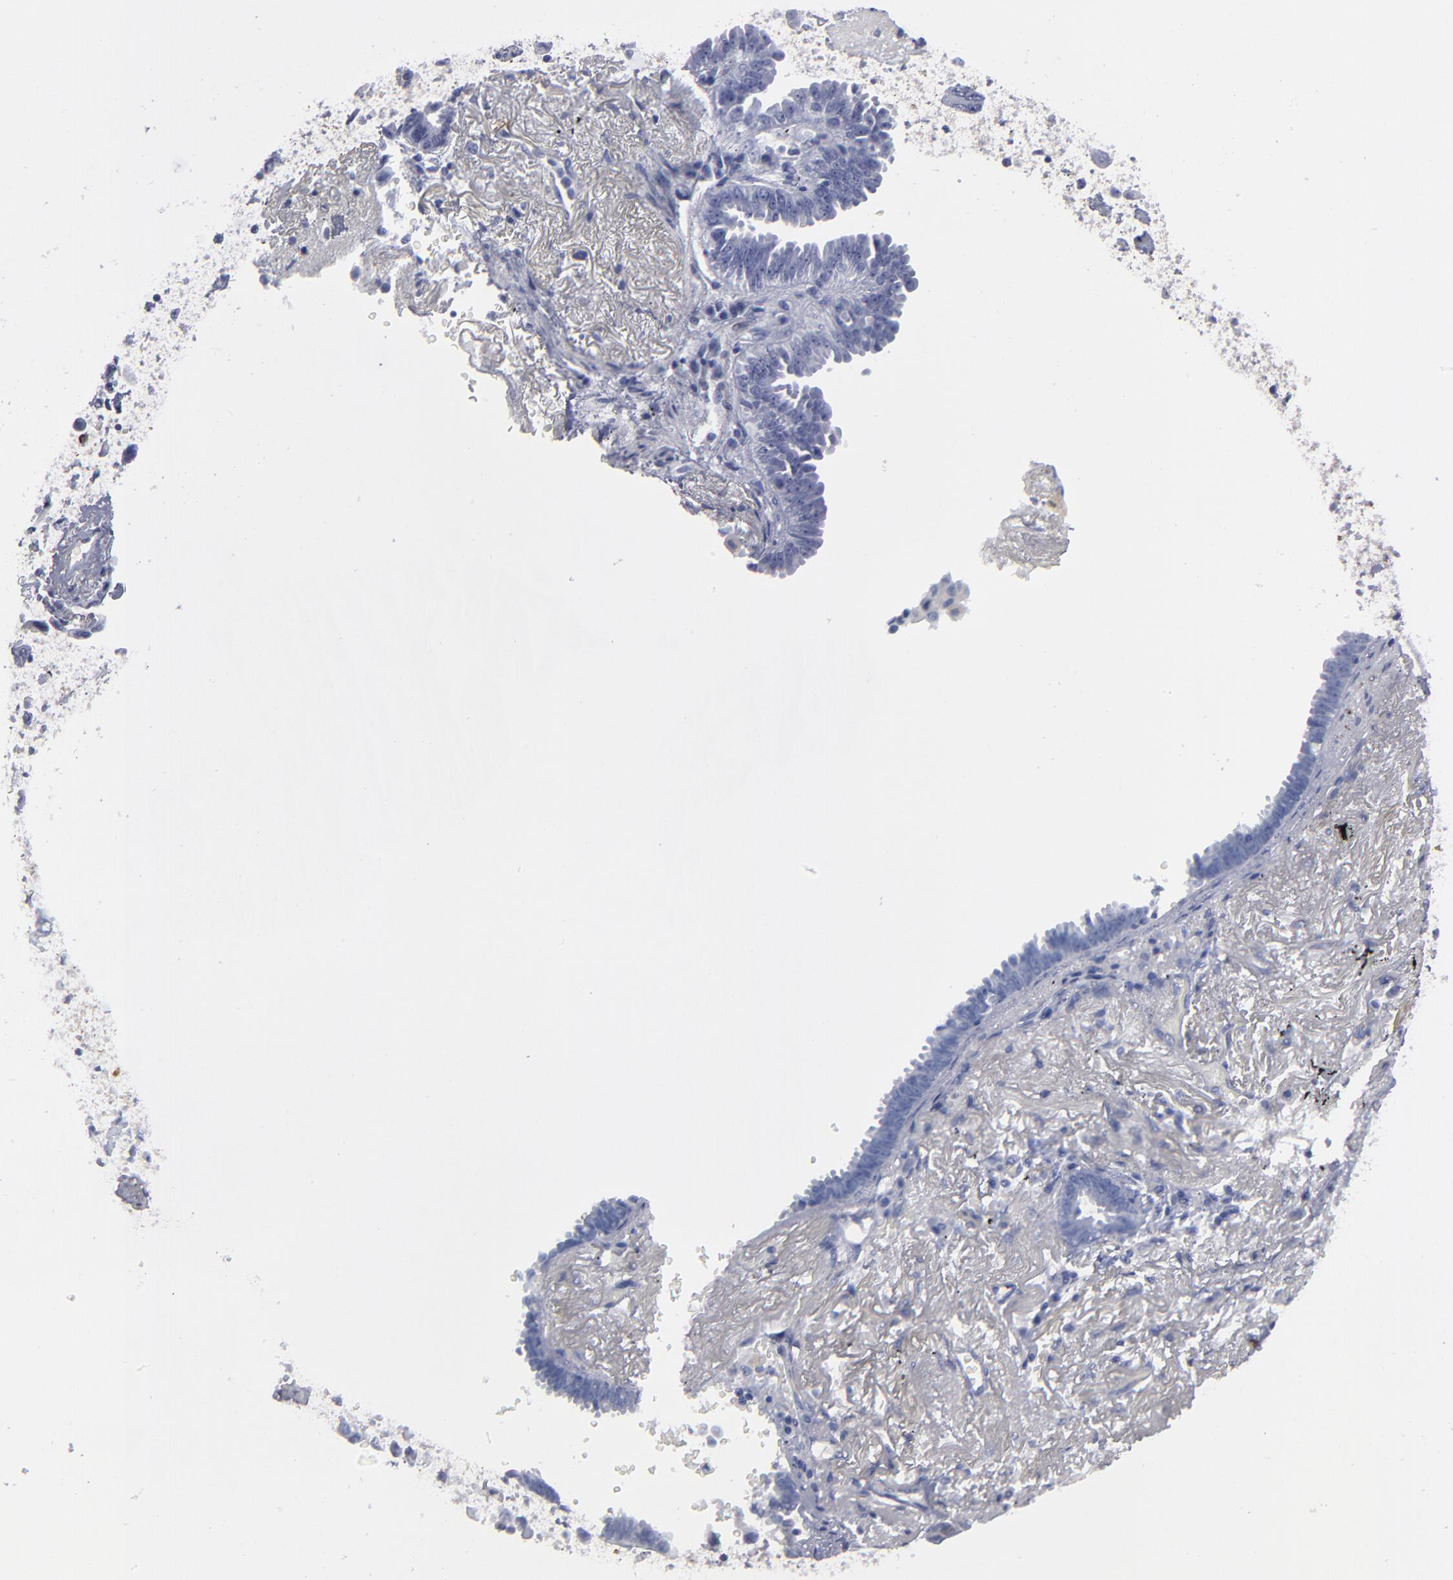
{"staining": {"intensity": "negative", "quantity": "none", "location": "none"}, "tissue": "lung cancer", "cell_type": "Tumor cells", "image_type": "cancer", "snomed": [{"axis": "morphology", "description": "Adenocarcinoma, NOS"}, {"axis": "topography", "description": "Lung"}], "caption": "Immunohistochemistry micrograph of lung cancer stained for a protein (brown), which exhibits no expression in tumor cells.", "gene": "CADM3", "patient": {"sex": "female", "age": 64}}